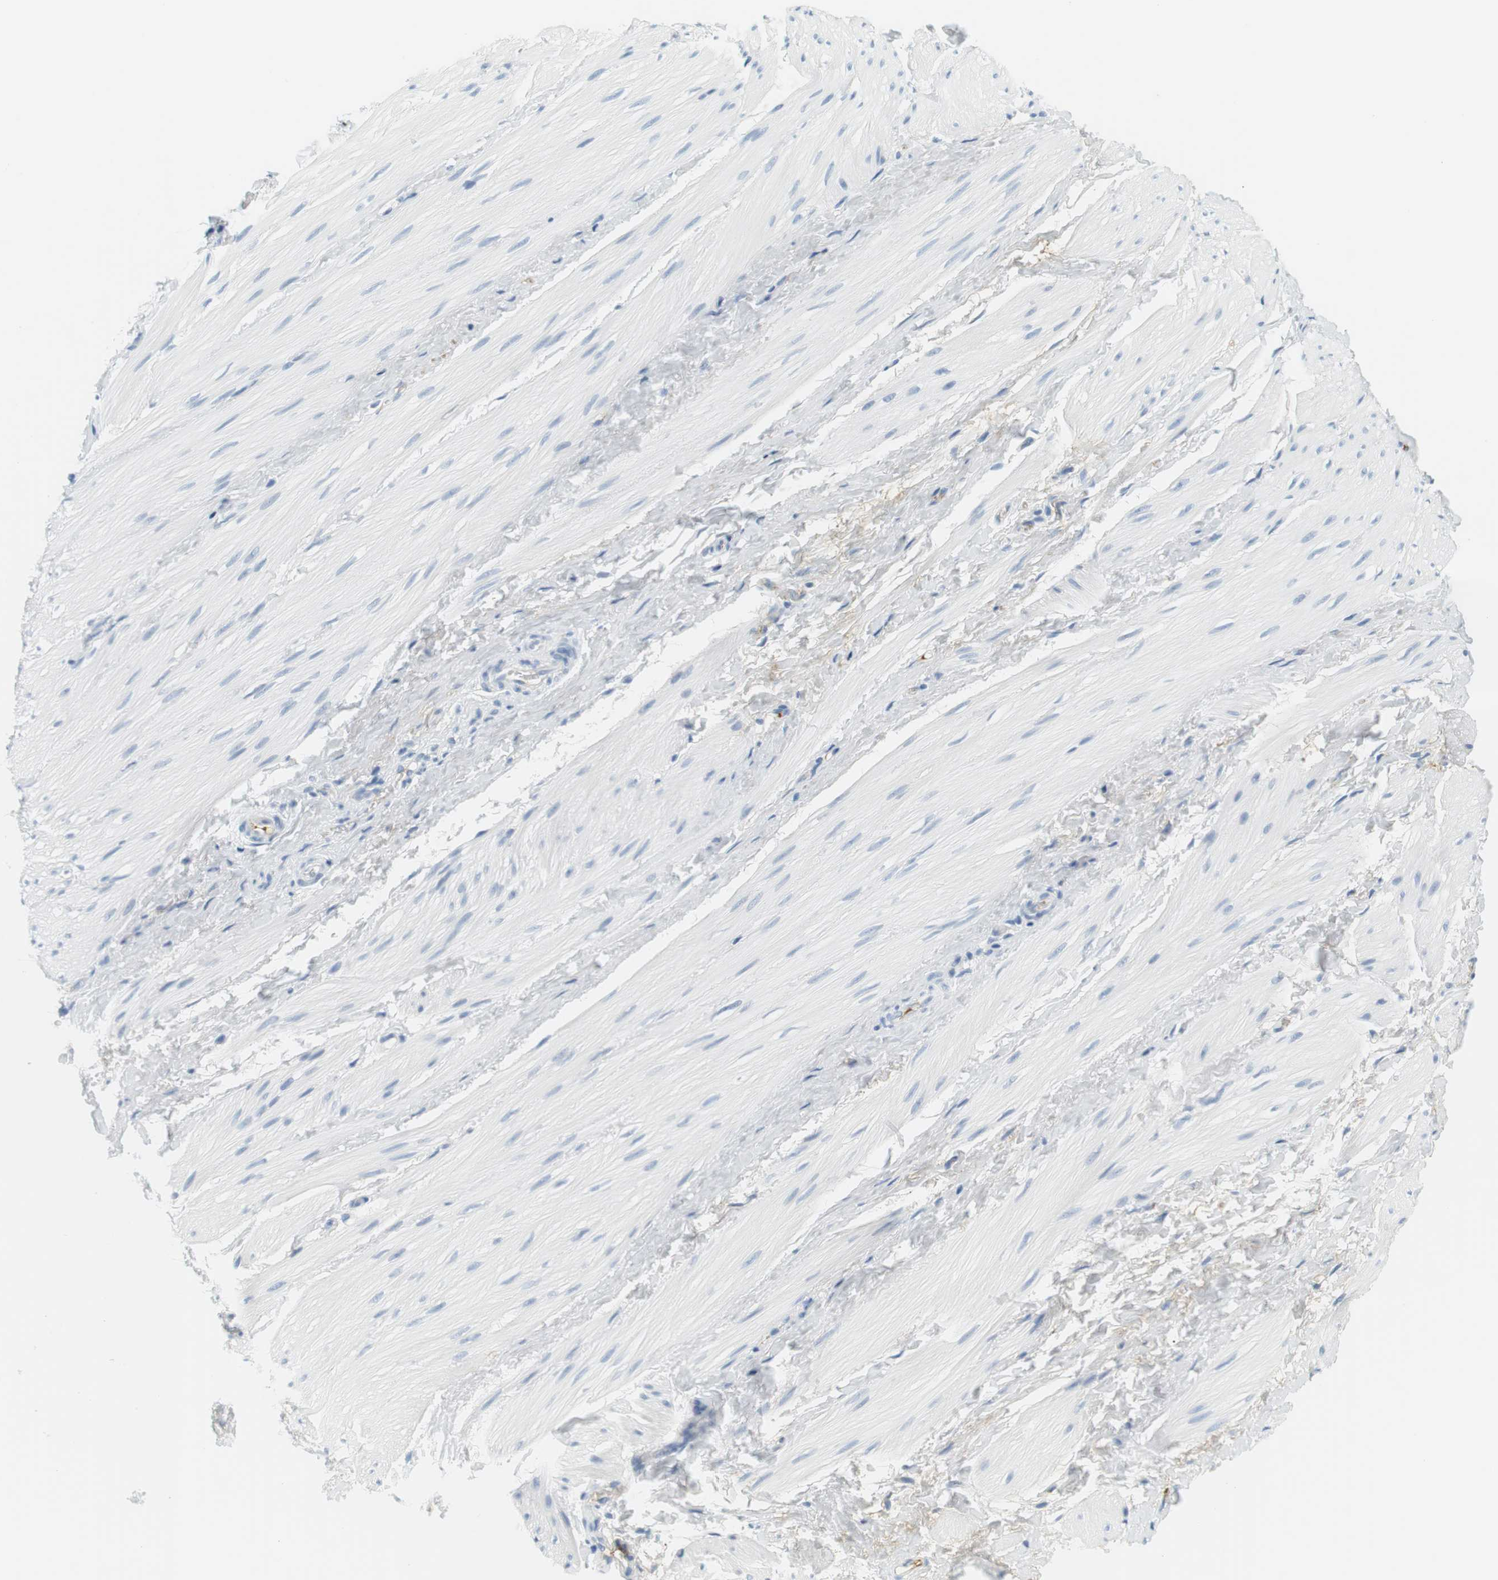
{"staining": {"intensity": "negative", "quantity": "none", "location": "none"}, "tissue": "smooth muscle", "cell_type": "Smooth muscle cells", "image_type": "normal", "snomed": [{"axis": "morphology", "description": "Normal tissue, NOS"}, {"axis": "topography", "description": "Smooth muscle"}], "caption": "The micrograph exhibits no staining of smooth muscle cells in normal smooth muscle. (DAB IHC visualized using brightfield microscopy, high magnification).", "gene": "APOB", "patient": {"sex": "male", "age": 16}}